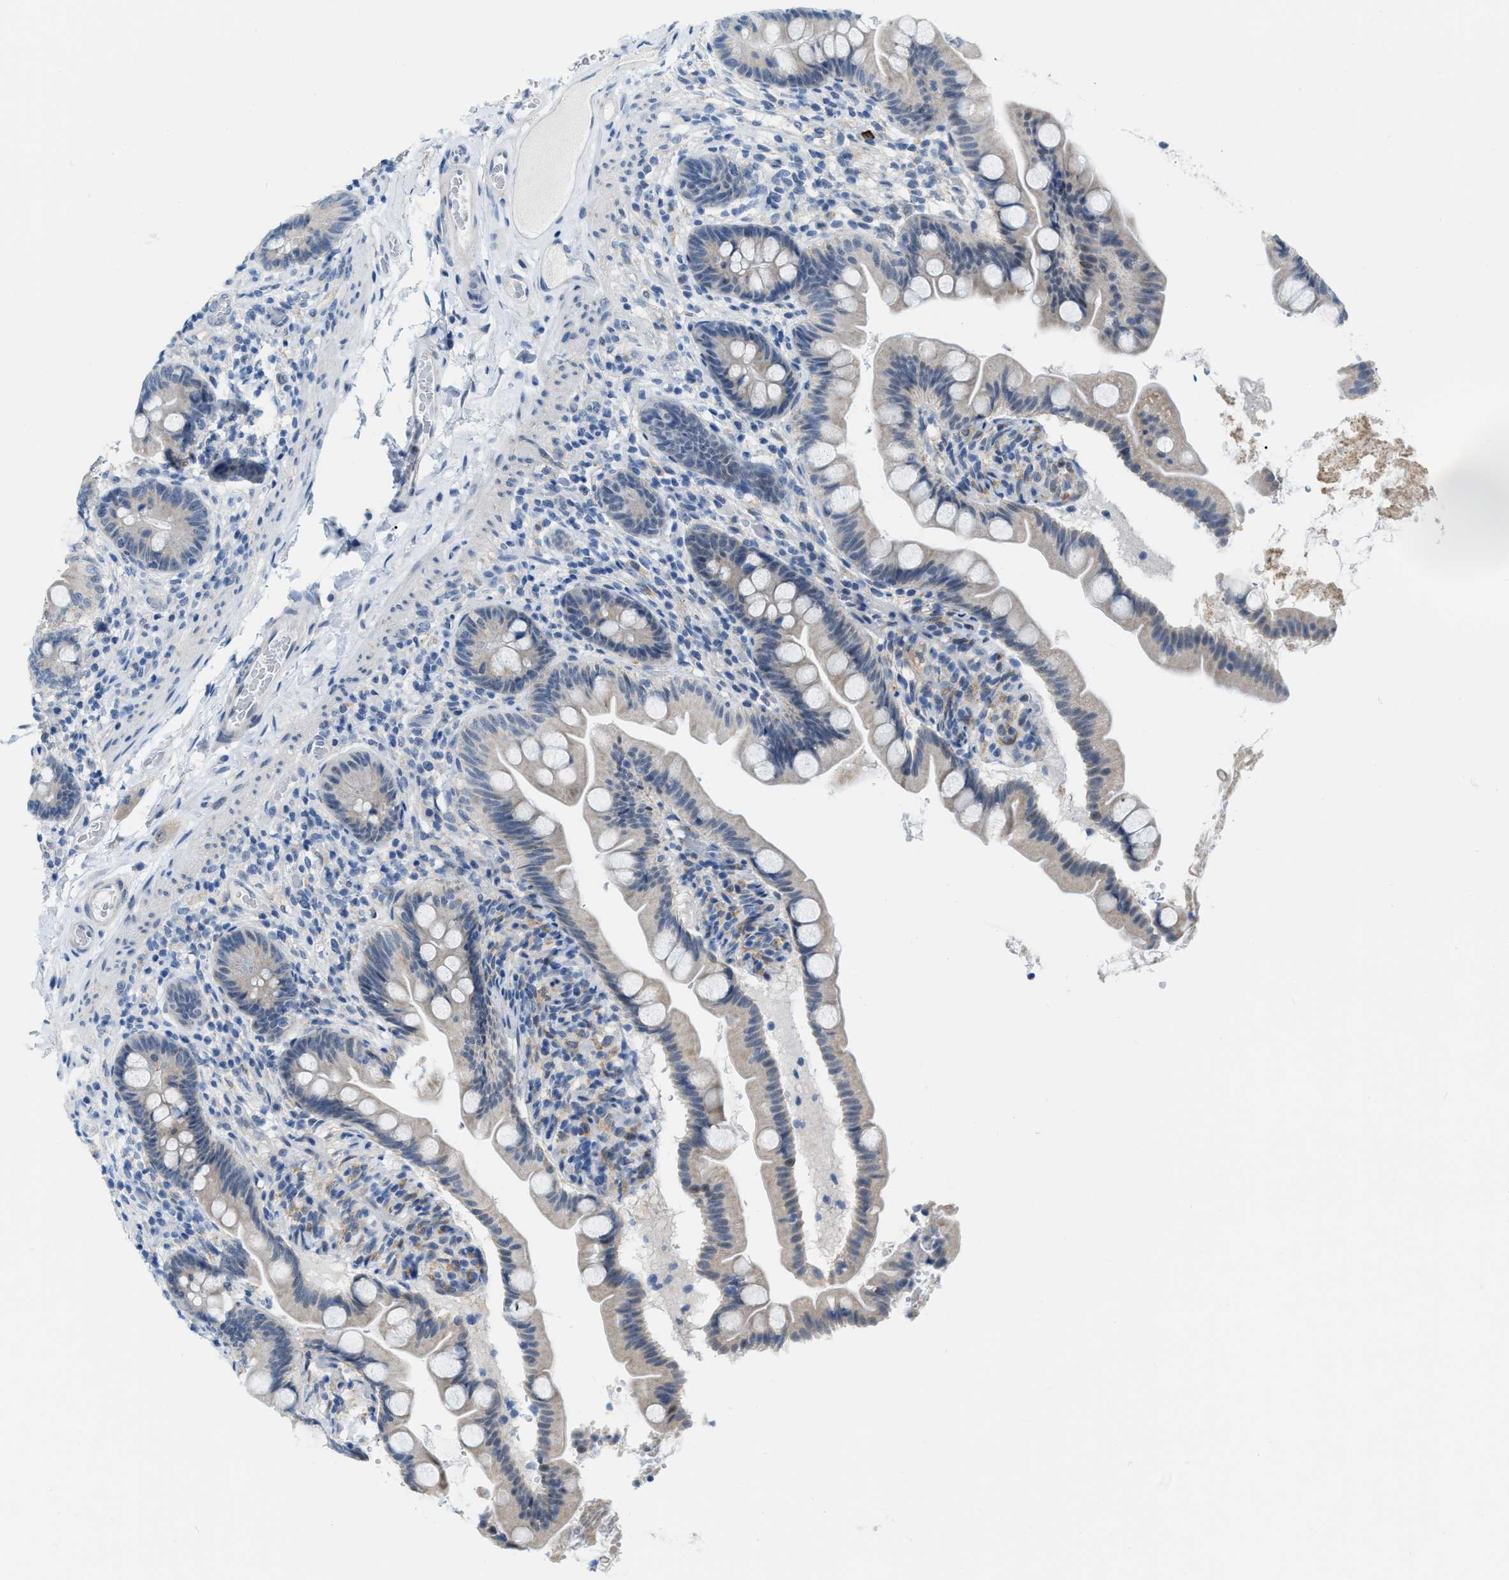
{"staining": {"intensity": "weak", "quantity": "<25%", "location": "cytoplasmic/membranous"}, "tissue": "small intestine", "cell_type": "Glandular cells", "image_type": "normal", "snomed": [{"axis": "morphology", "description": "Normal tissue, NOS"}, {"axis": "topography", "description": "Small intestine"}], "caption": "A high-resolution image shows immunohistochemistry staining of benign small intestine, which reveals no significant expression in glandular cells.", "gene": "PHRF1", "patient": {"sex": "female", "age": 56}}